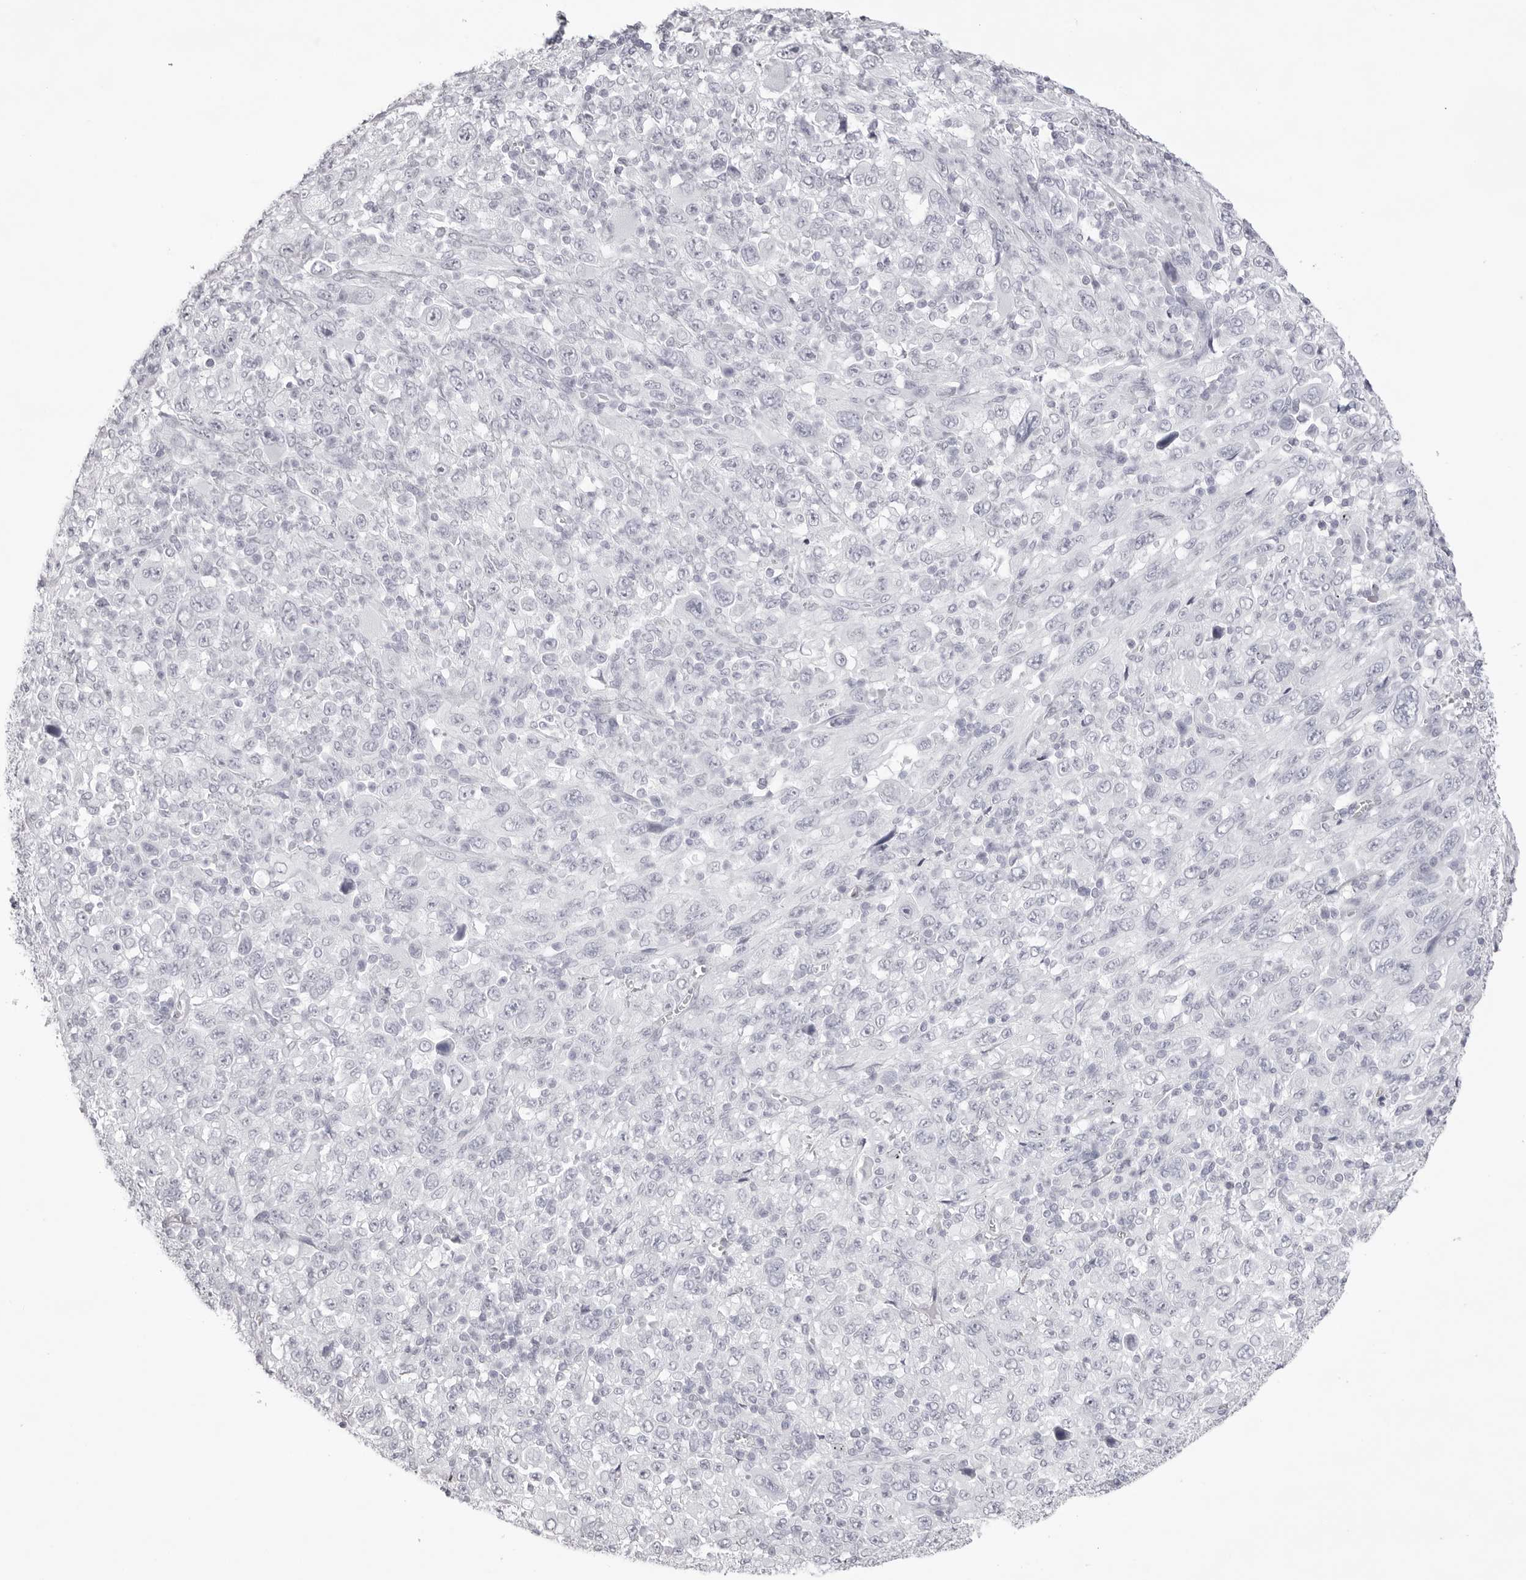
{"staining": {"intensity": "negative", "quantity": "none", "location": "none"}, "tissue": "melanoma", "cell_type": "Tumor cells", "image_type": "cancer", "snomed": [{"axis": "morphology", "description": "Malignant melanoma, Metastatic site"}, {"axis": "topography", "description": "Skin"}], "caption": "Image shows no significant protein expression in tumor cells of melanoma.", "gene": "SPTA1", "patient": {"sex": "female", "age": 56}}